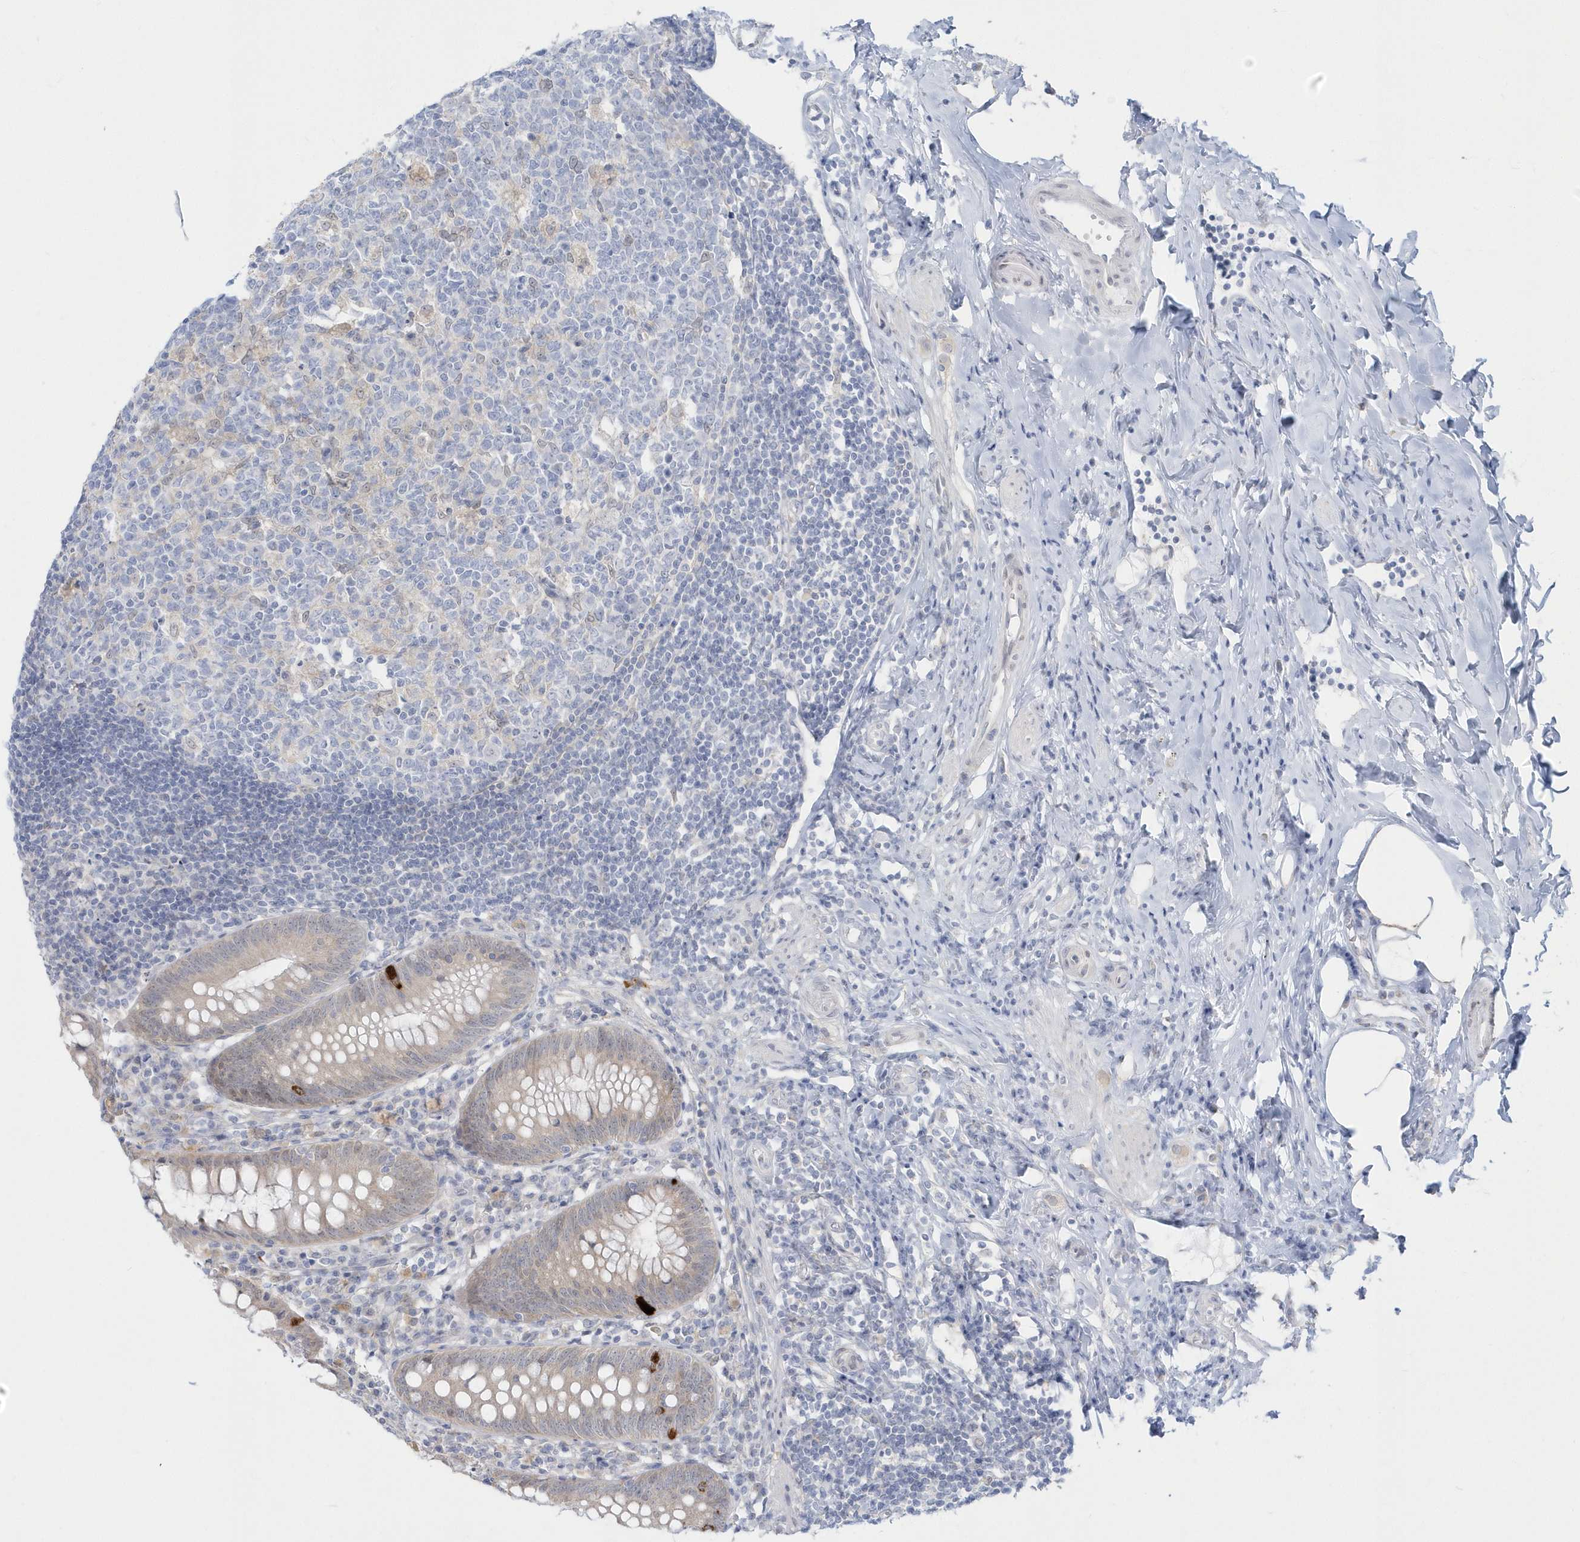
{"staining": {"intensity": "strong", "quantity": "<25%", "location": "cytoplasmic/membranous"}, "tissue": "appendix", "cell_type": "Glandular cells", "image_type": "normal", "snomed": [{"axis": "morphology", "description": "Normal tissue, NOS"}, {"axis": "topography", "description": "Appendix"}], "caption": "Unremarkable appendix reveals strong cytoplasmic/membranous positivity in about <25% of glandular cells, visualized by immunohistochemistry. The protein of interest is shown in brown color, while the nuclei are stained blue.", "gene": "PCBD1", "patient": {"sex": "female", "age": 54}}